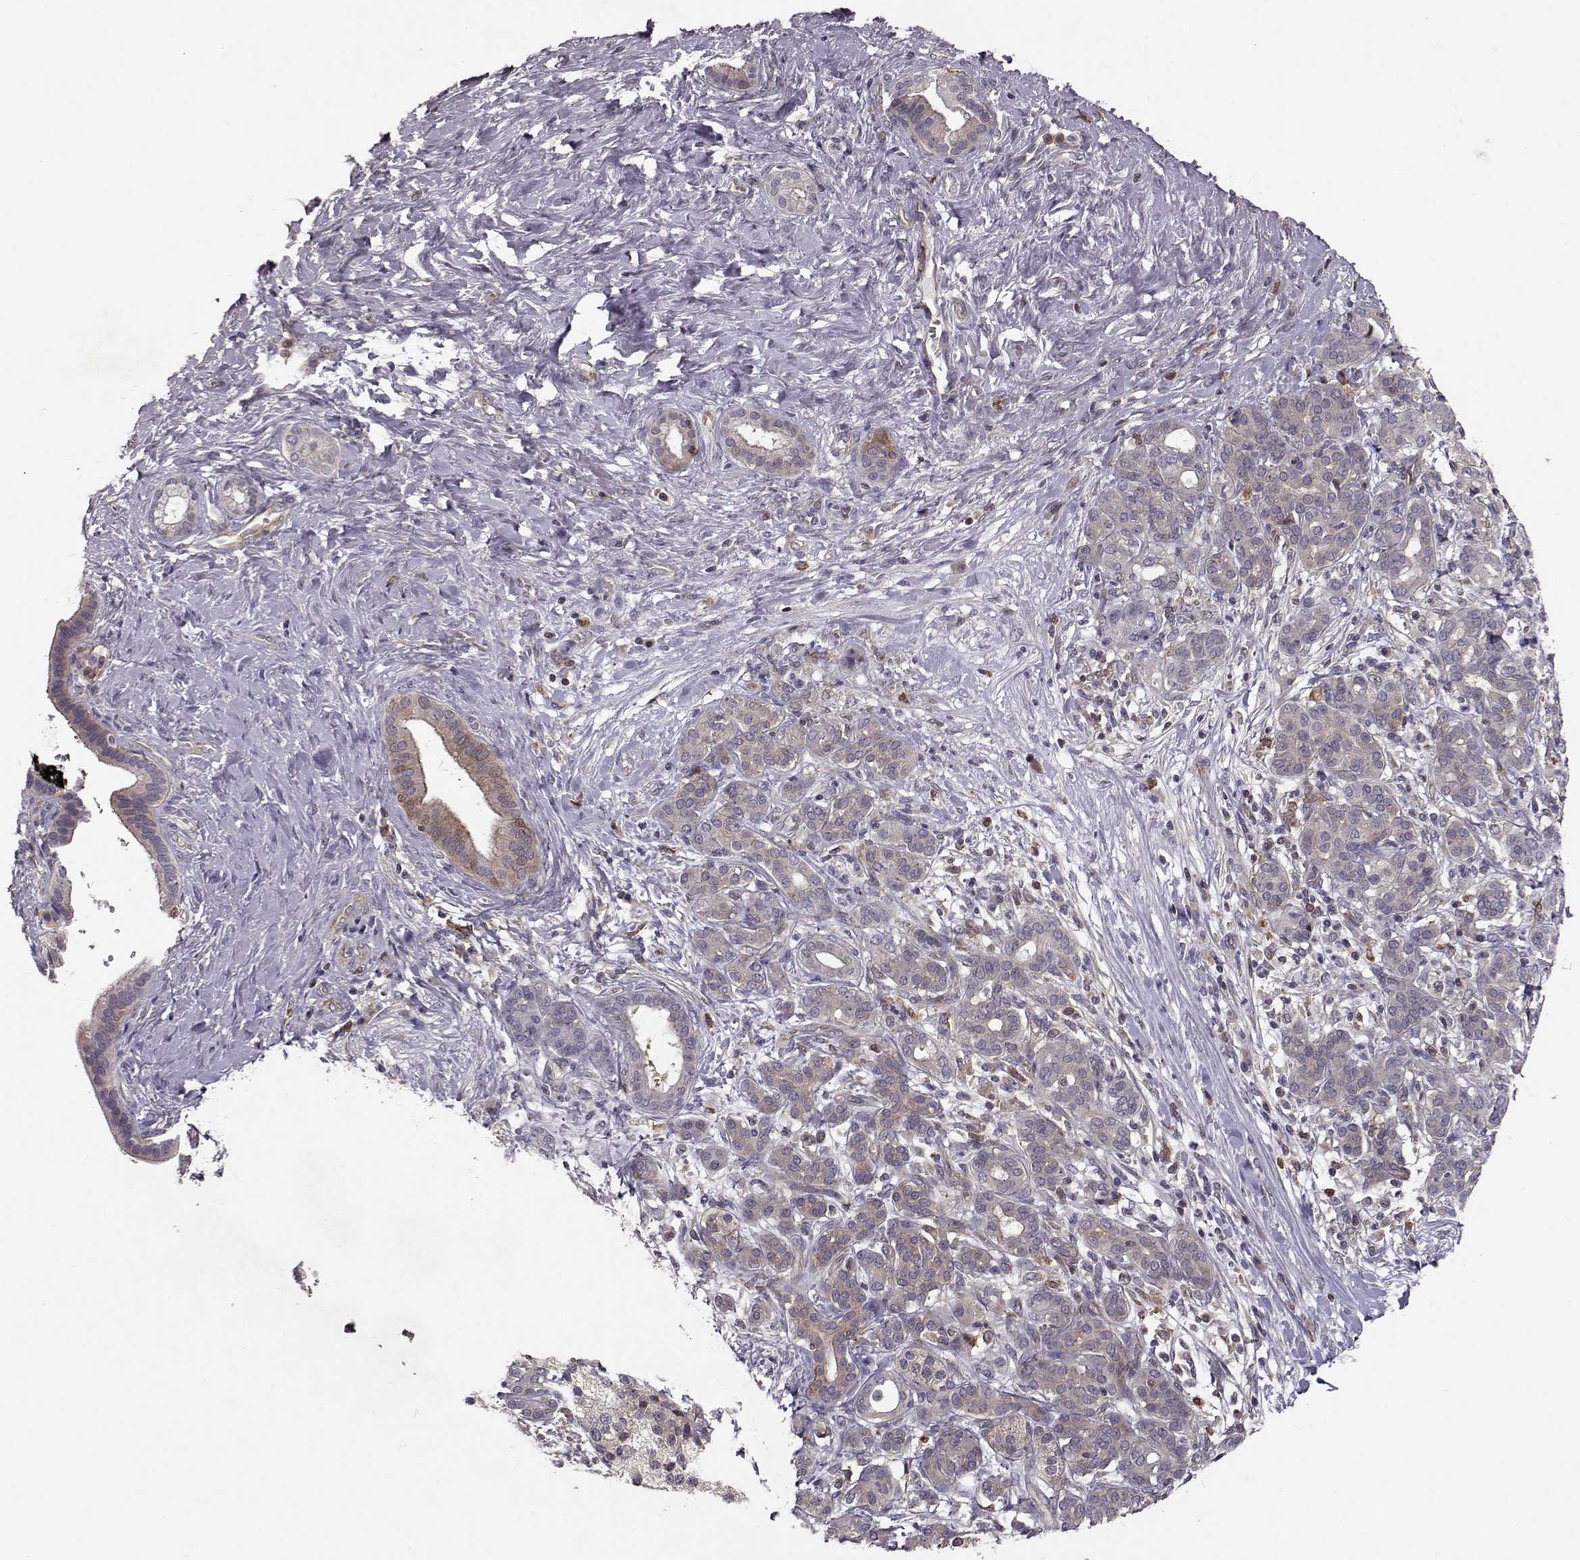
{"staining": {"intensity": "moderate", "quantity": "<25%", "location": "cytoplasmic/membranous"}, "tissue": "pancreatic cancer", "cell_type": "Tumor cells", "image_type": "cancer", "snomed": [{"axis": "morphology", "description": "Adenocarcinoma, NOS"}, {"axis": "topography", "description": "Pancreas"}], "caption": "Approximately <25% of tumor cells in human pancreatic cancer display moderate cytoplasmic/membranous protein staining as visualized by brown immunohistochemical staining.", "gene": "RANBP1", "patient": {"sex": "male", "age": 44}}